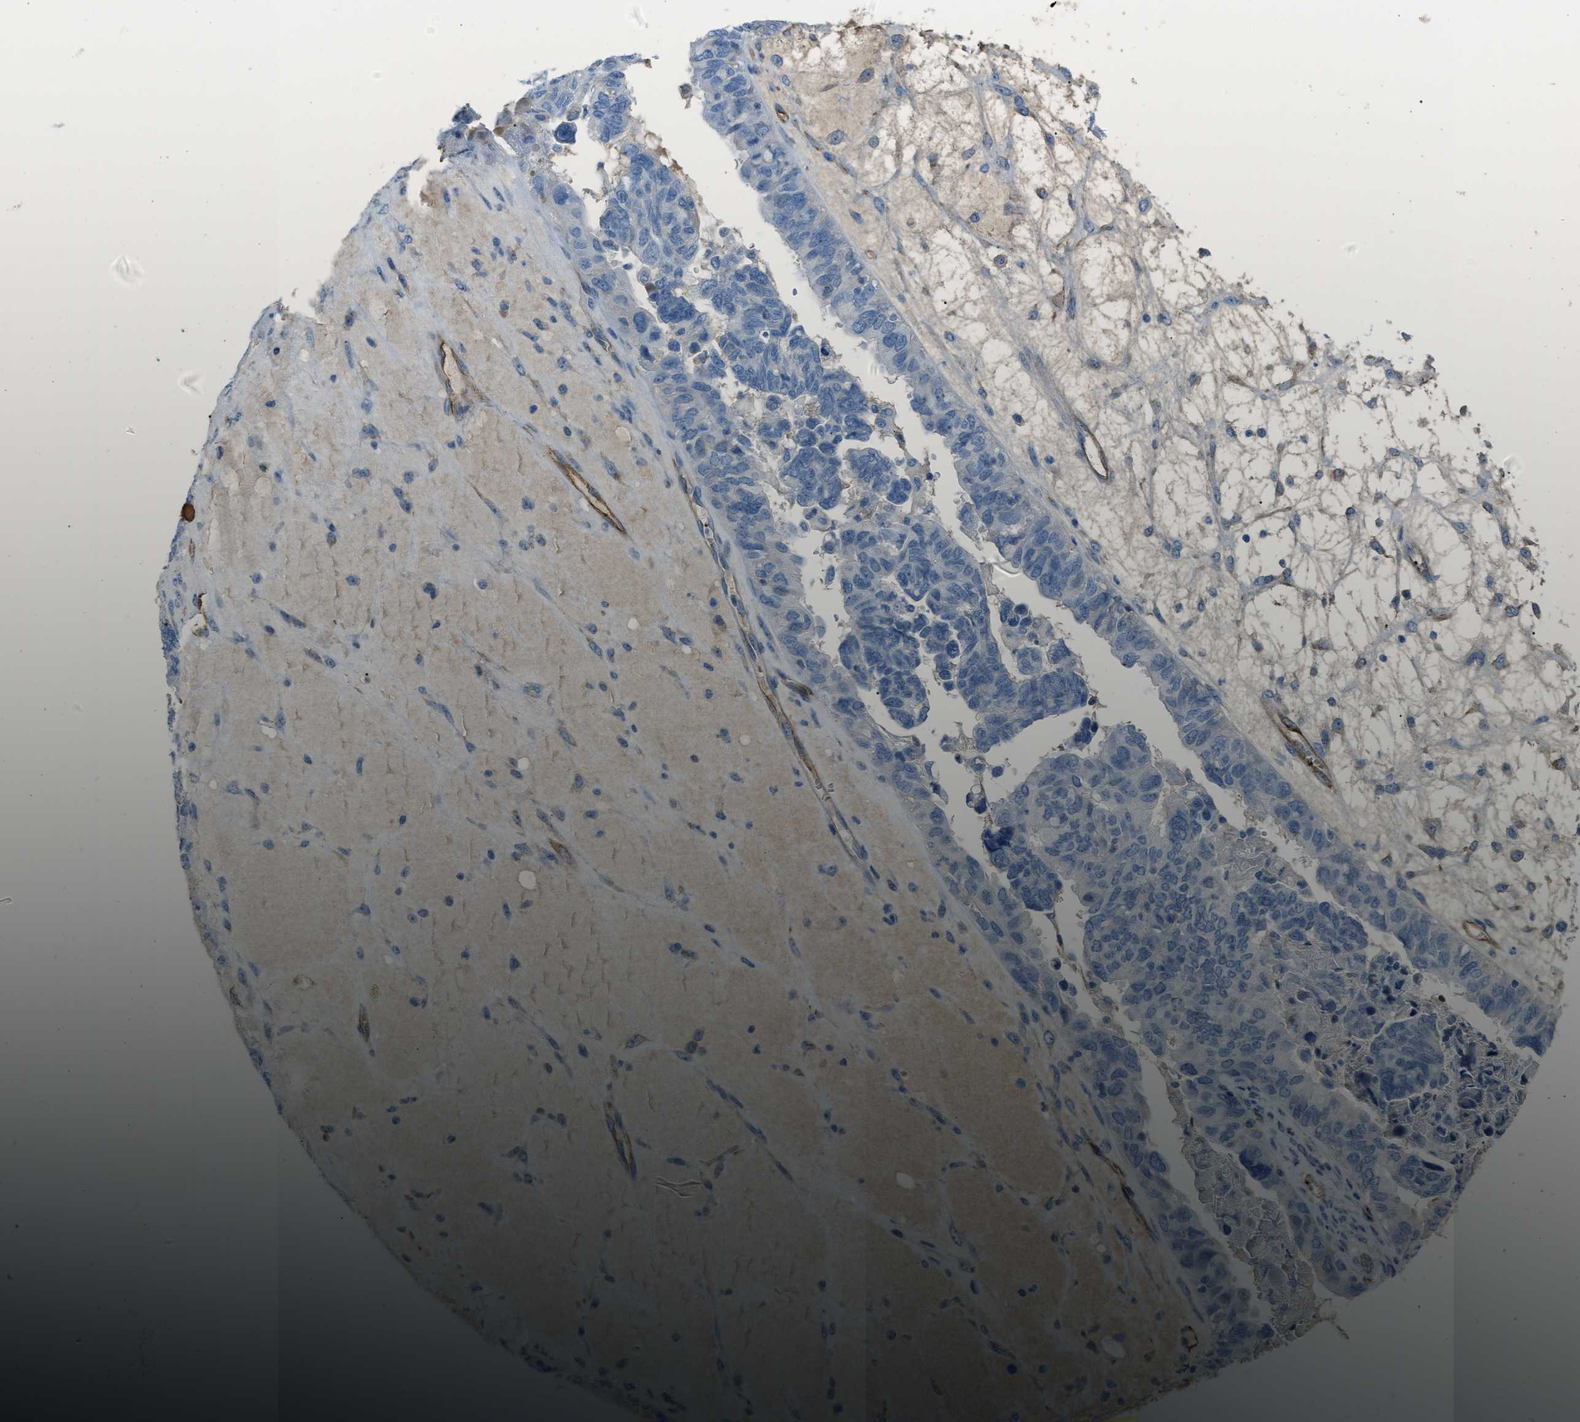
{"staining": {"intensity": "negative", "quantity": "none", "location": "none"}, "tissue": "ovarian cancer", "cell_type": "Tumor cells", "image_type": "cancer", "snomed": [{"axis": "morphology", "description": "Cystadenocarcinoma, serous, NOS"}, {"axis": "topography", "description": "Ovary"}], "caption": "DAB immunohistochemical staining of human ovarian cancer (serous cystadenocarcinoma) reveals no significant staining in tumor cells.", "gene": "SLC22A15", "patient": {"sex": "female", "age": 79}}